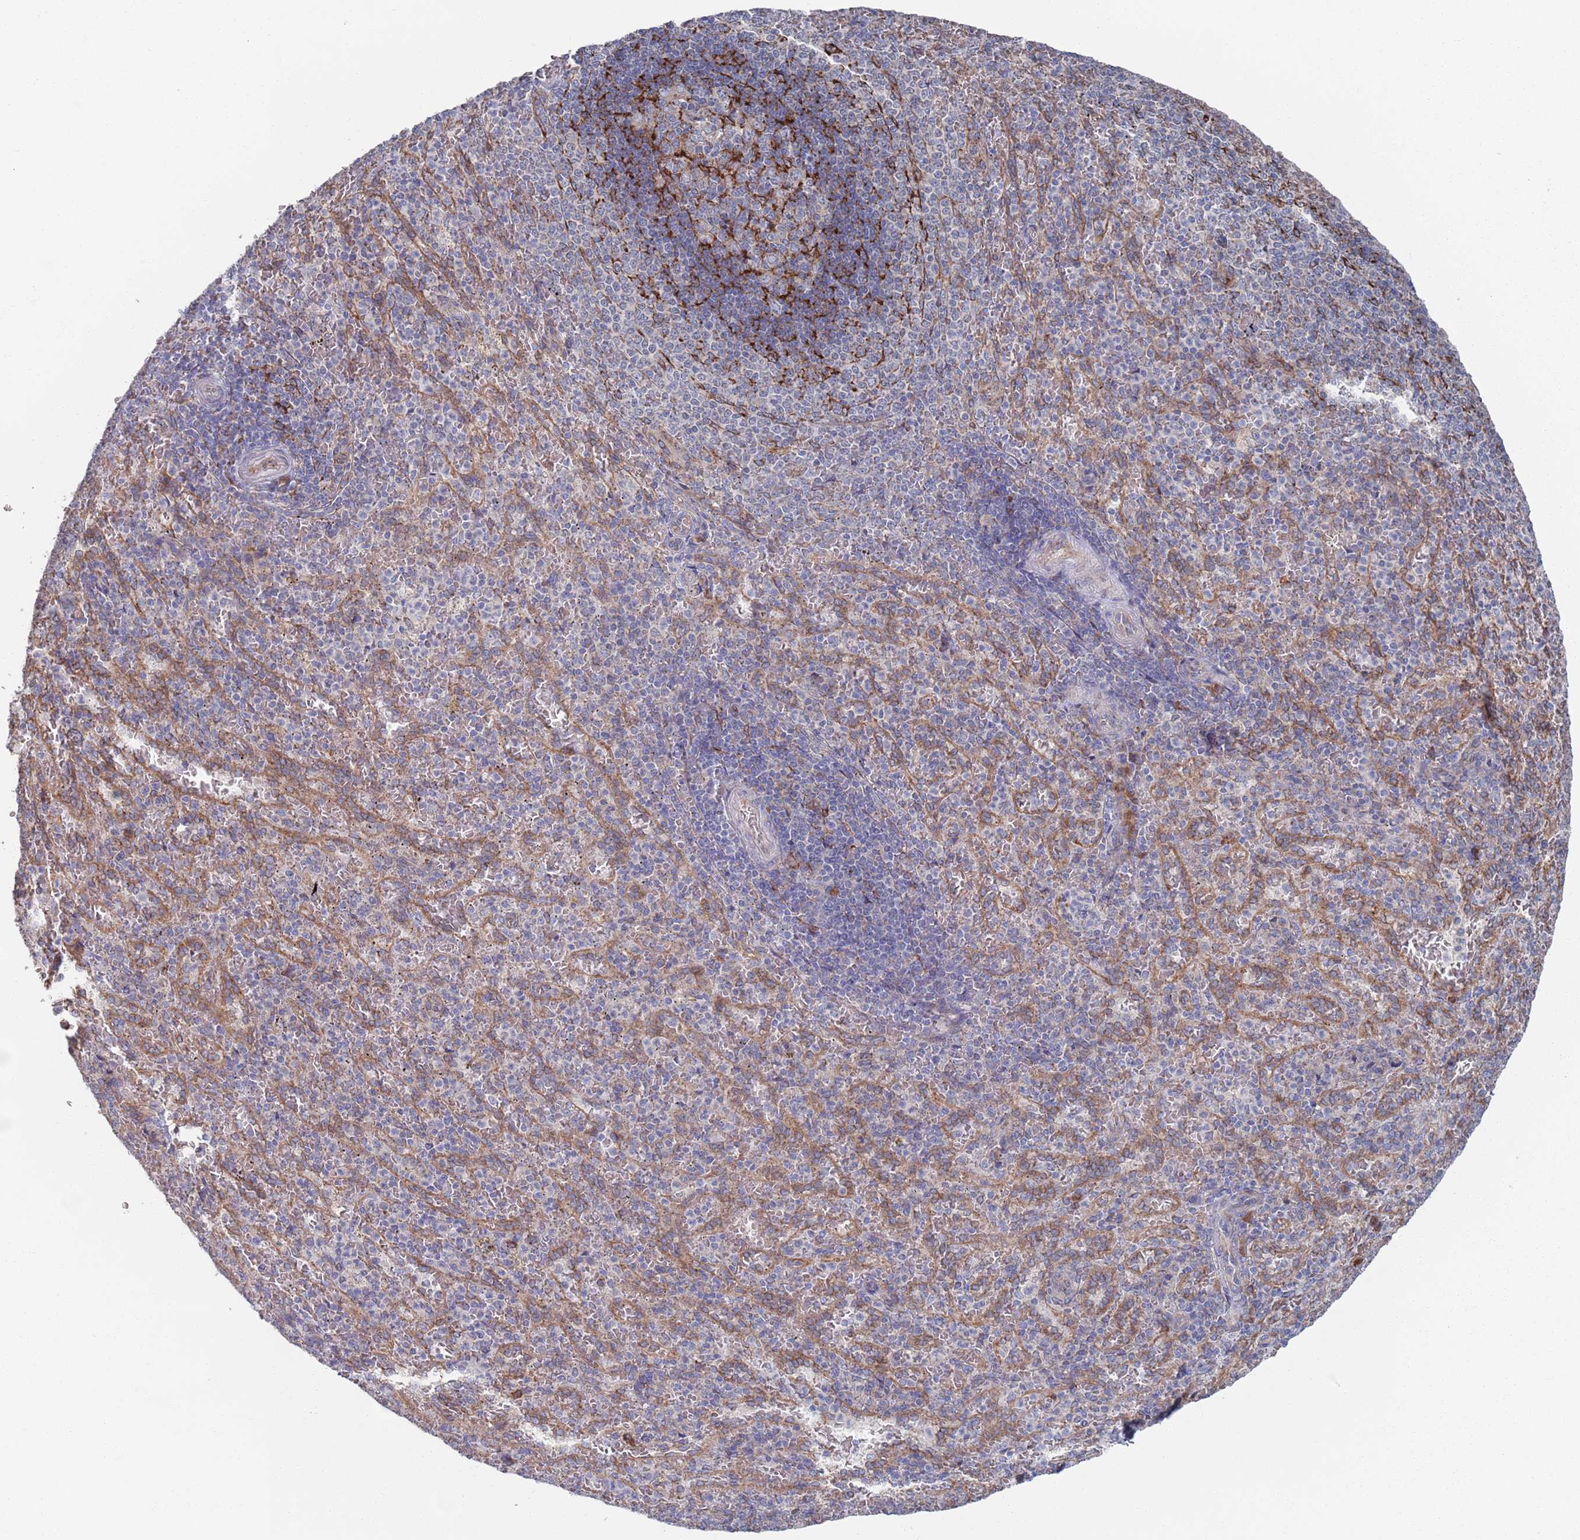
{"staining": {"intensity": "negative", "quantity": "none", "location": "none"}, "tissue": "spleen", "cell_type": "Cells in red pulp", "image_type": "normal", "snomed": [{"axis": "morphology", "description": "Normal tissue, NOS"}, {"axis": "topography", "description": "Spleen"}], "caption": "Normal spleen was stained to show a protein in brown. There is no significant staining in cells in red pulp.", "gene": "CCDC106", "patient": {"sex": "female", "age": 21}}